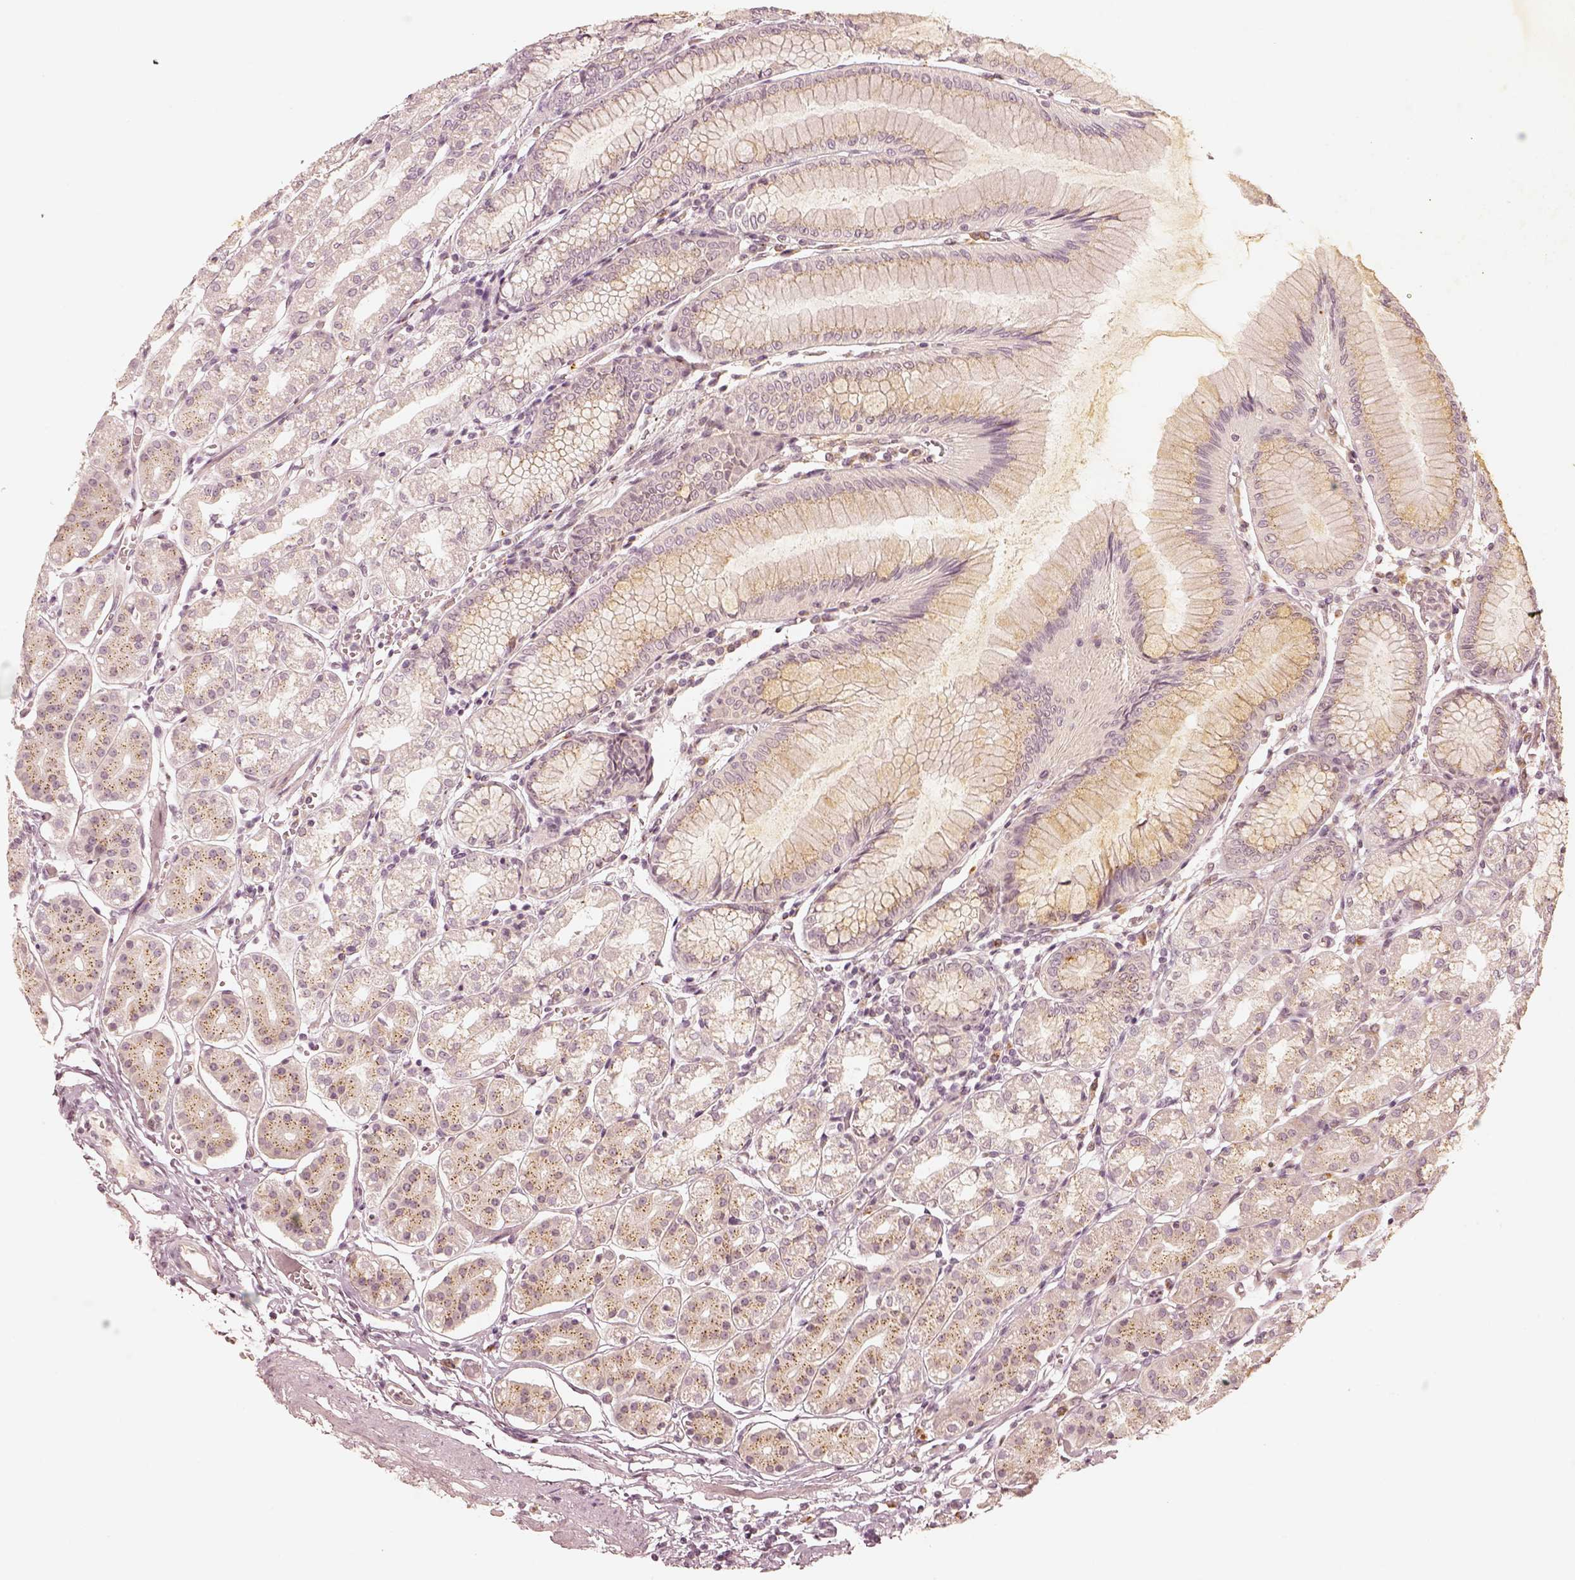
{"staining": {"intensity": "moderate", "quantity": "<25%", "location": "cytoplasmic/membranous"}, "tissue": "stomach", "cell_type": "Glandular cells", "image_type": "normal", "snomed": [{"axis": "morphology", "description": "Normal tissue, NOS"}, {"axis": "topography", "description": "Skeletal muscle"}, {"axis": "topography", "description": "Stomach"}], "caption": "A high-resolution histopathology image shows immunohistochemistry (IHC) staining of normal stomach, which exhibits moderate cytoplasmic/membranous staining in approximately <25% of glandular cells.", "gene": "GORASP2", "patient": {"sex": "female", "age": 57}}